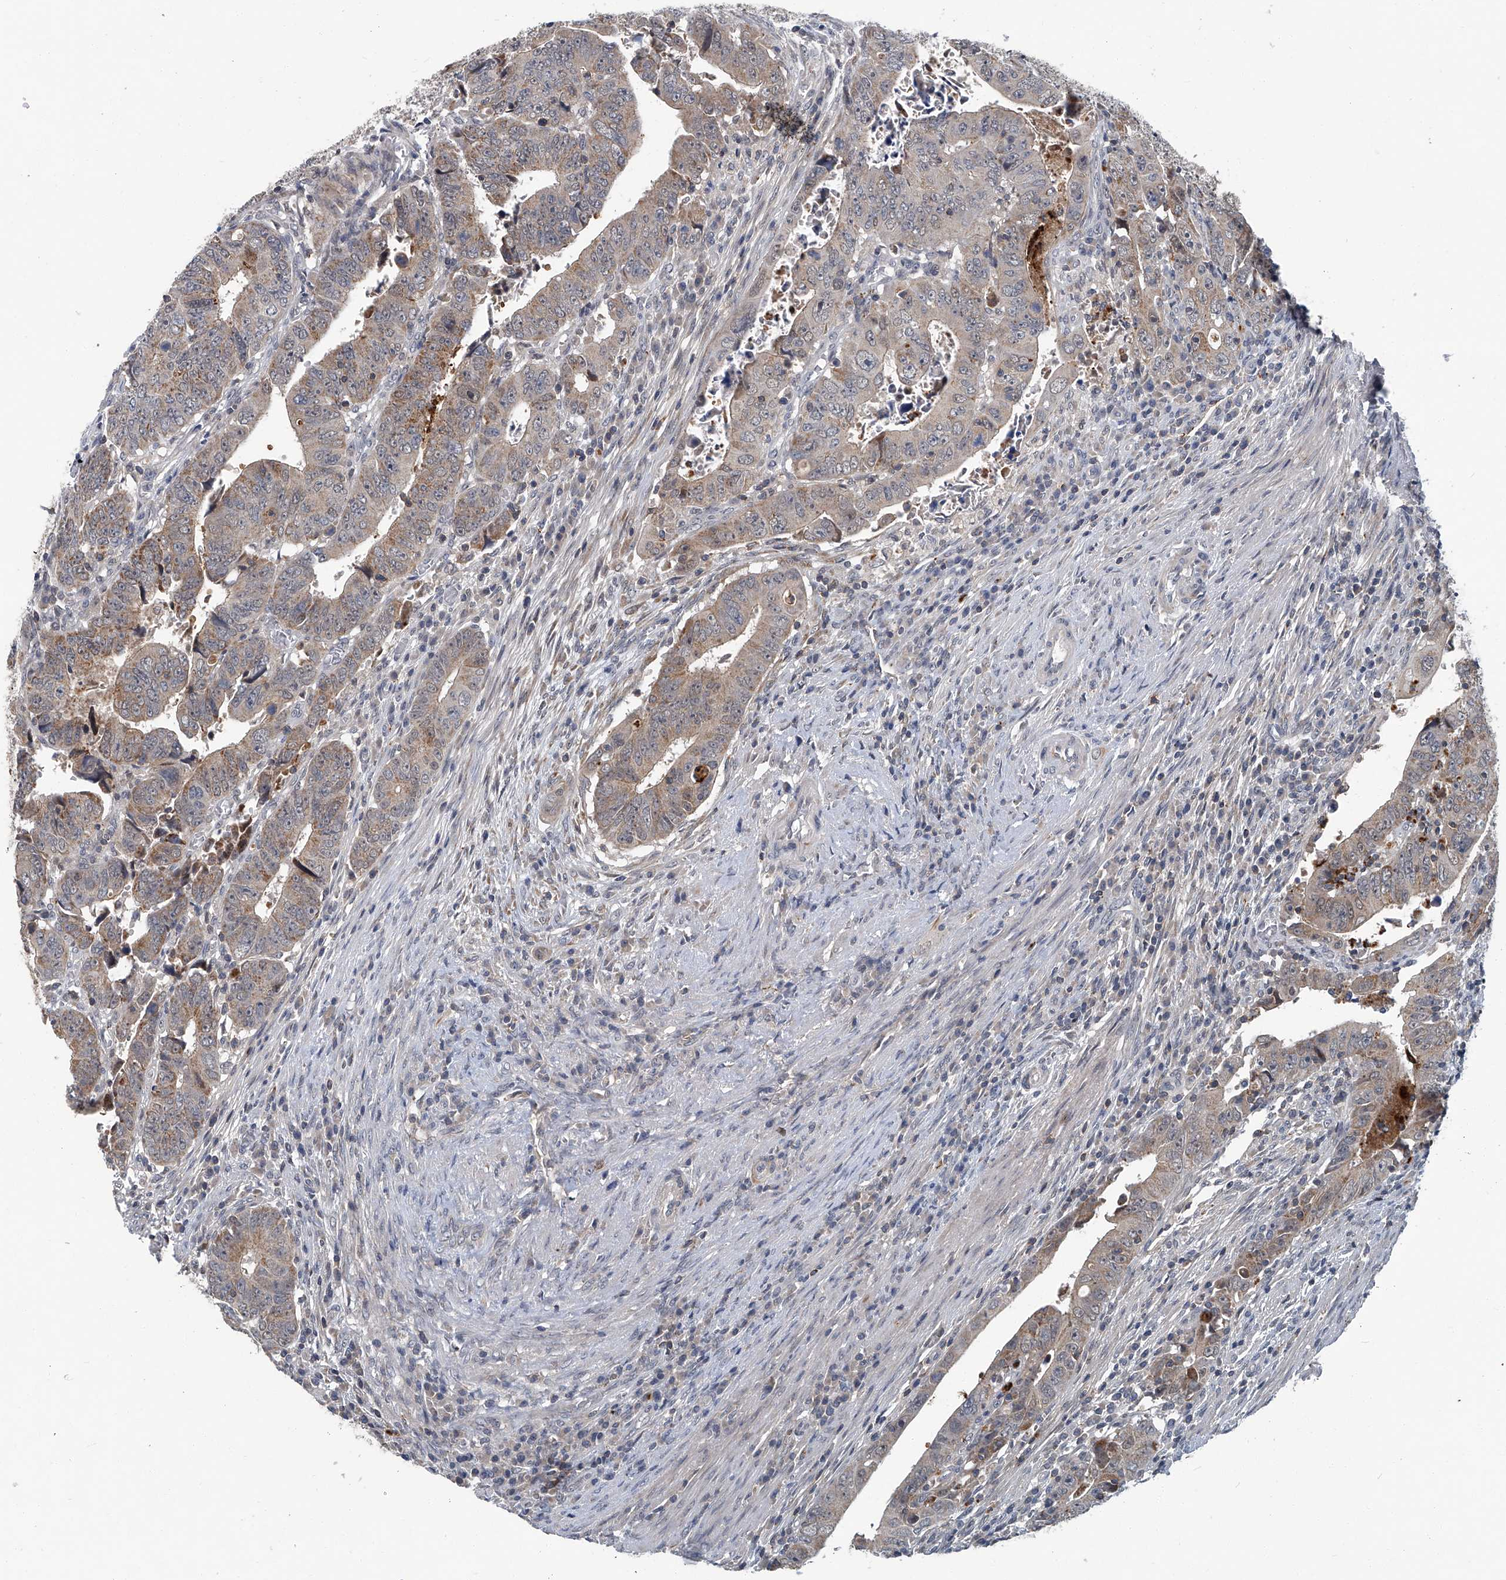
{"staining": {"intensity": "weak", "quantity": ">75%", "location": "cytoplasmic/membranous"}, "tissue": "colorectal cancer", "cell_type": "Tumor cells", "image_type": "cancer", "snomed": [{"axis": "morphology", "description": "Normal tissue, NOS"}, {"axis": "morphology", "description": "Adenocarcinoma, NOS"}, {"axis": "topography", "description": "Rectum"}], "caption": "Human colorectal cancer (adenocarcinoma) stained with a protein marker displays weak staining in tumor cells.", "gene": "AKNAD1", "patient": {"sex": "female", "age": 65}}